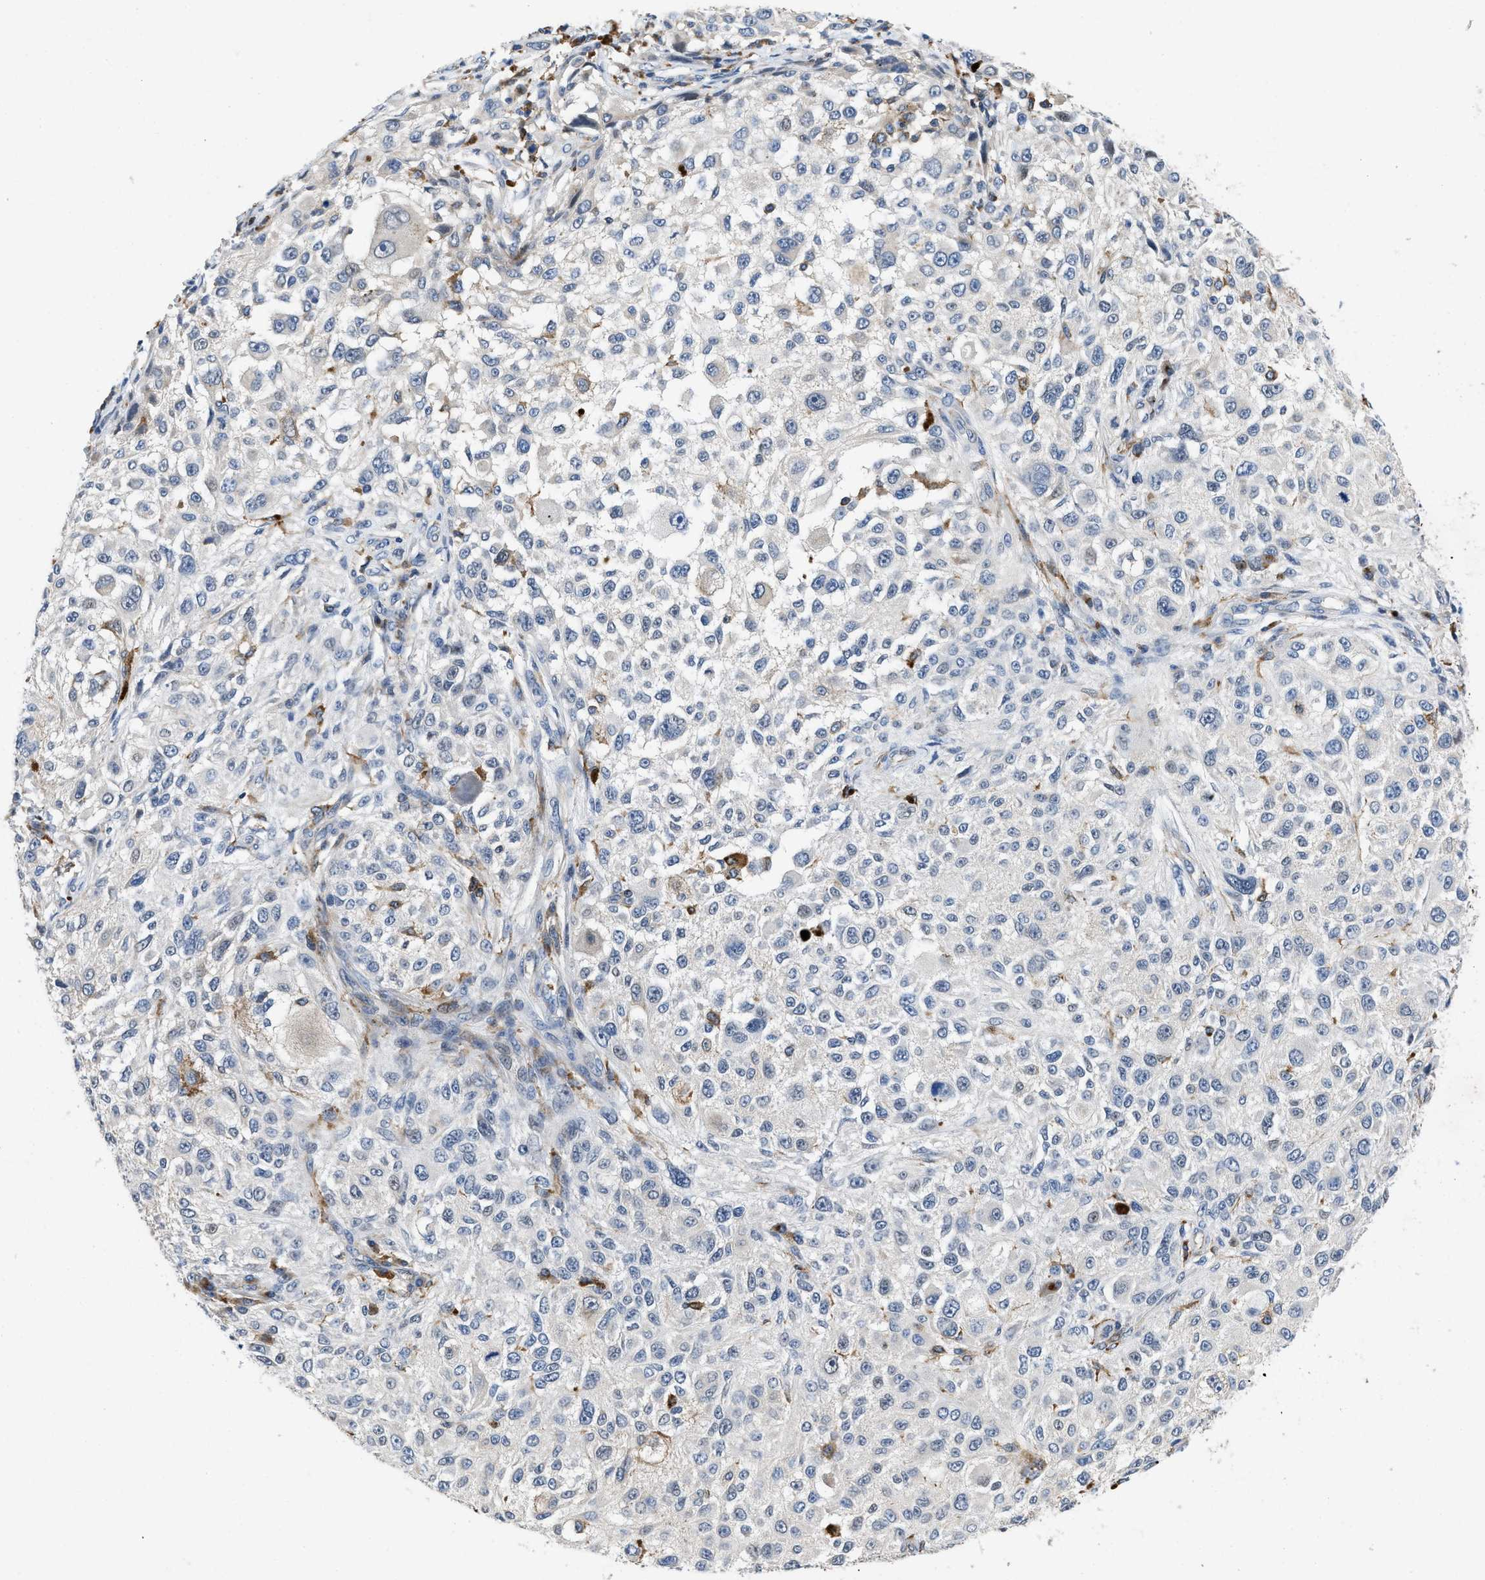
{"staining": {"intensity": "negative", "quantity": "none", "location": "none"}, "tissue": "melanoma", "cell_type": "Tumor cells", "image_type": "cancer", "snomed": [{"axis": "morphology", "description": "Necrosis, NOS"}, {"axis": "morphology", "description": "Malignant melanoma, NOS"}, {"axis": "topography", "description": "Skin"}], "caption": "A micrograph of human malignant melanoma is negative for staining in tumor cells.", "gene": "ENPP4", "patient": {"sex": "female", "age": 87}}